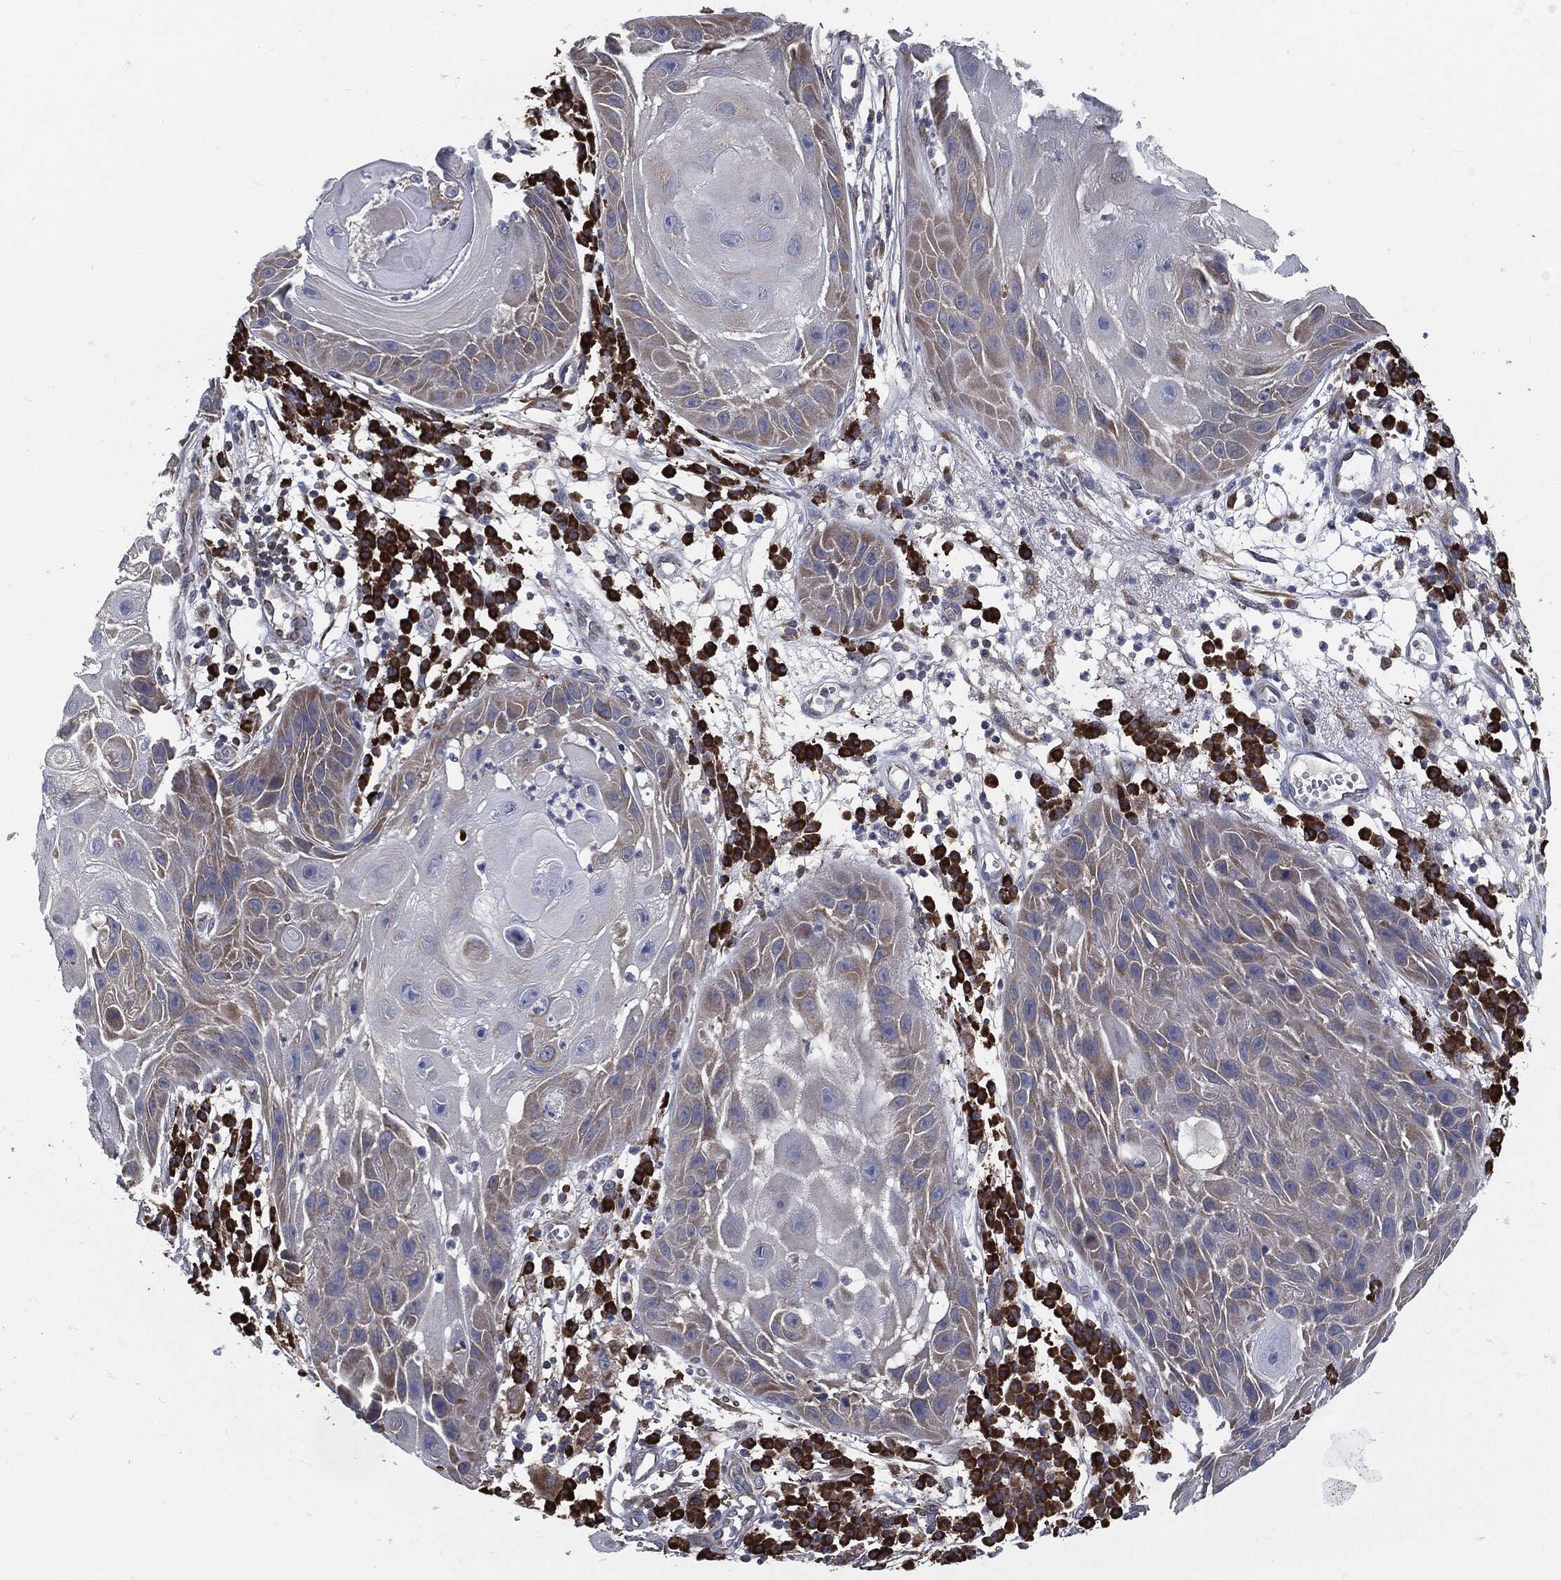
{"staining": {"intensity": "negative", "quantity": "none", "location": "none"}, "tissue": "skin cancer", "cell_type": "Tumor cells", "image_type": "cancer", "snomed": [{"axis": "morphology", "description": "Normal tissue, NOS"}, {"axis": "morphology", "description": "Squamous cell carcinoma, NOS"}, {"axis": "topography", "description": "Skin"}], "caption": "A photomicrograph of human skin cancer (squamous cell carcinoma) is negative for staining in tumor cells.", "gene": "PRDX4", "patient": {"sex": "male", "age": 79}}